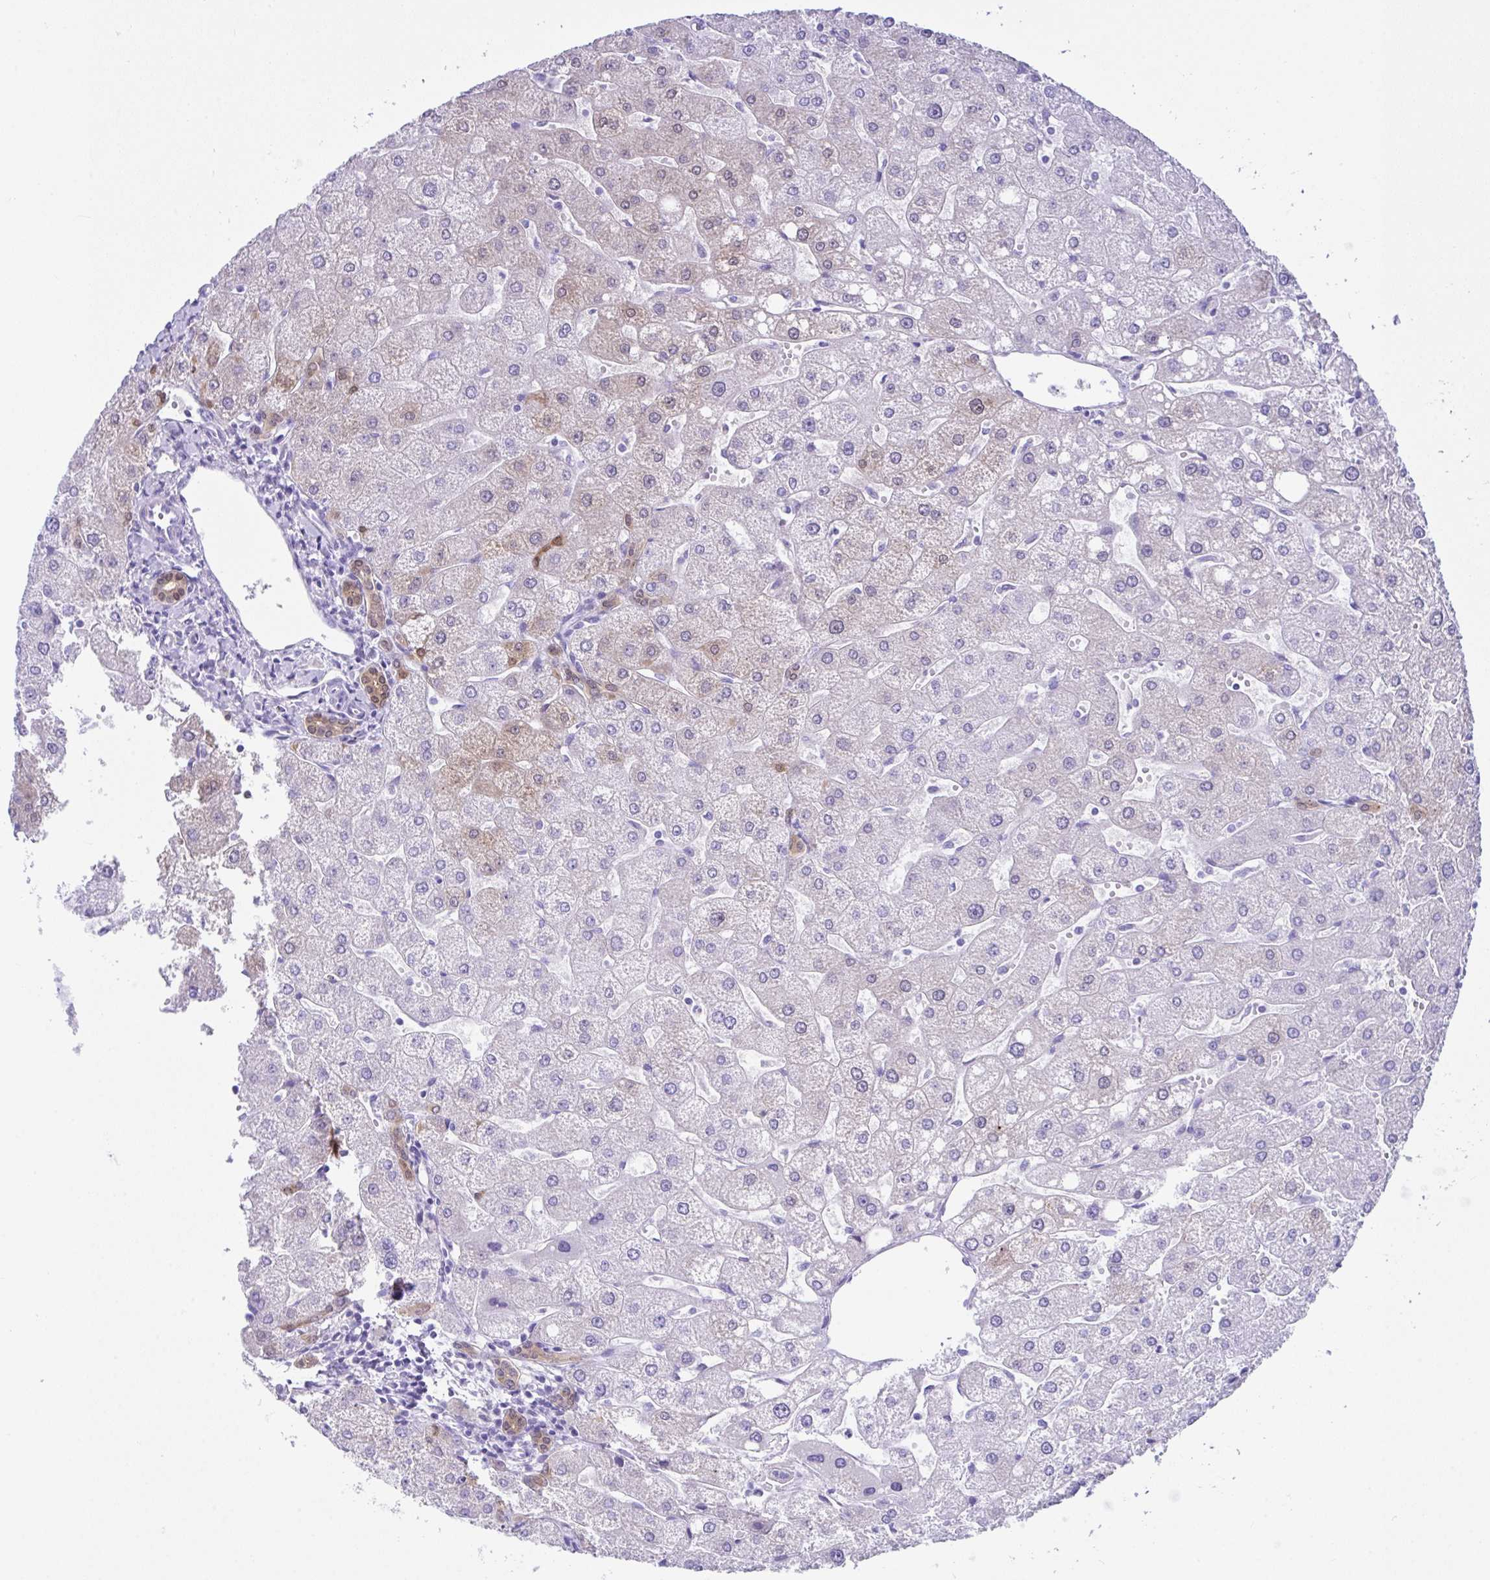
{"staining": {"intensity": "weak", "quantity": ">75%", "location": "cytoplasmic/membranous"}, "tissue": "liver", "cell_type": "Cholangiocytes", "image_type": "normal", "snomed": [{"axis": "morphology", "description": "Normal tissue, NOS"}, {"axis": "topography", "description": "Liver"}], "caption": "A brown stain labels weak cytoplasmic/membranous expression of a protein in cholangiocytes of benign liver. The staining was performed using DAB, with brown indicating positive protein expression. Nuclei are stained blue with hematoxylin.", "gene": "LGALS4", "patient": {"sex": "male", "age": 67}}